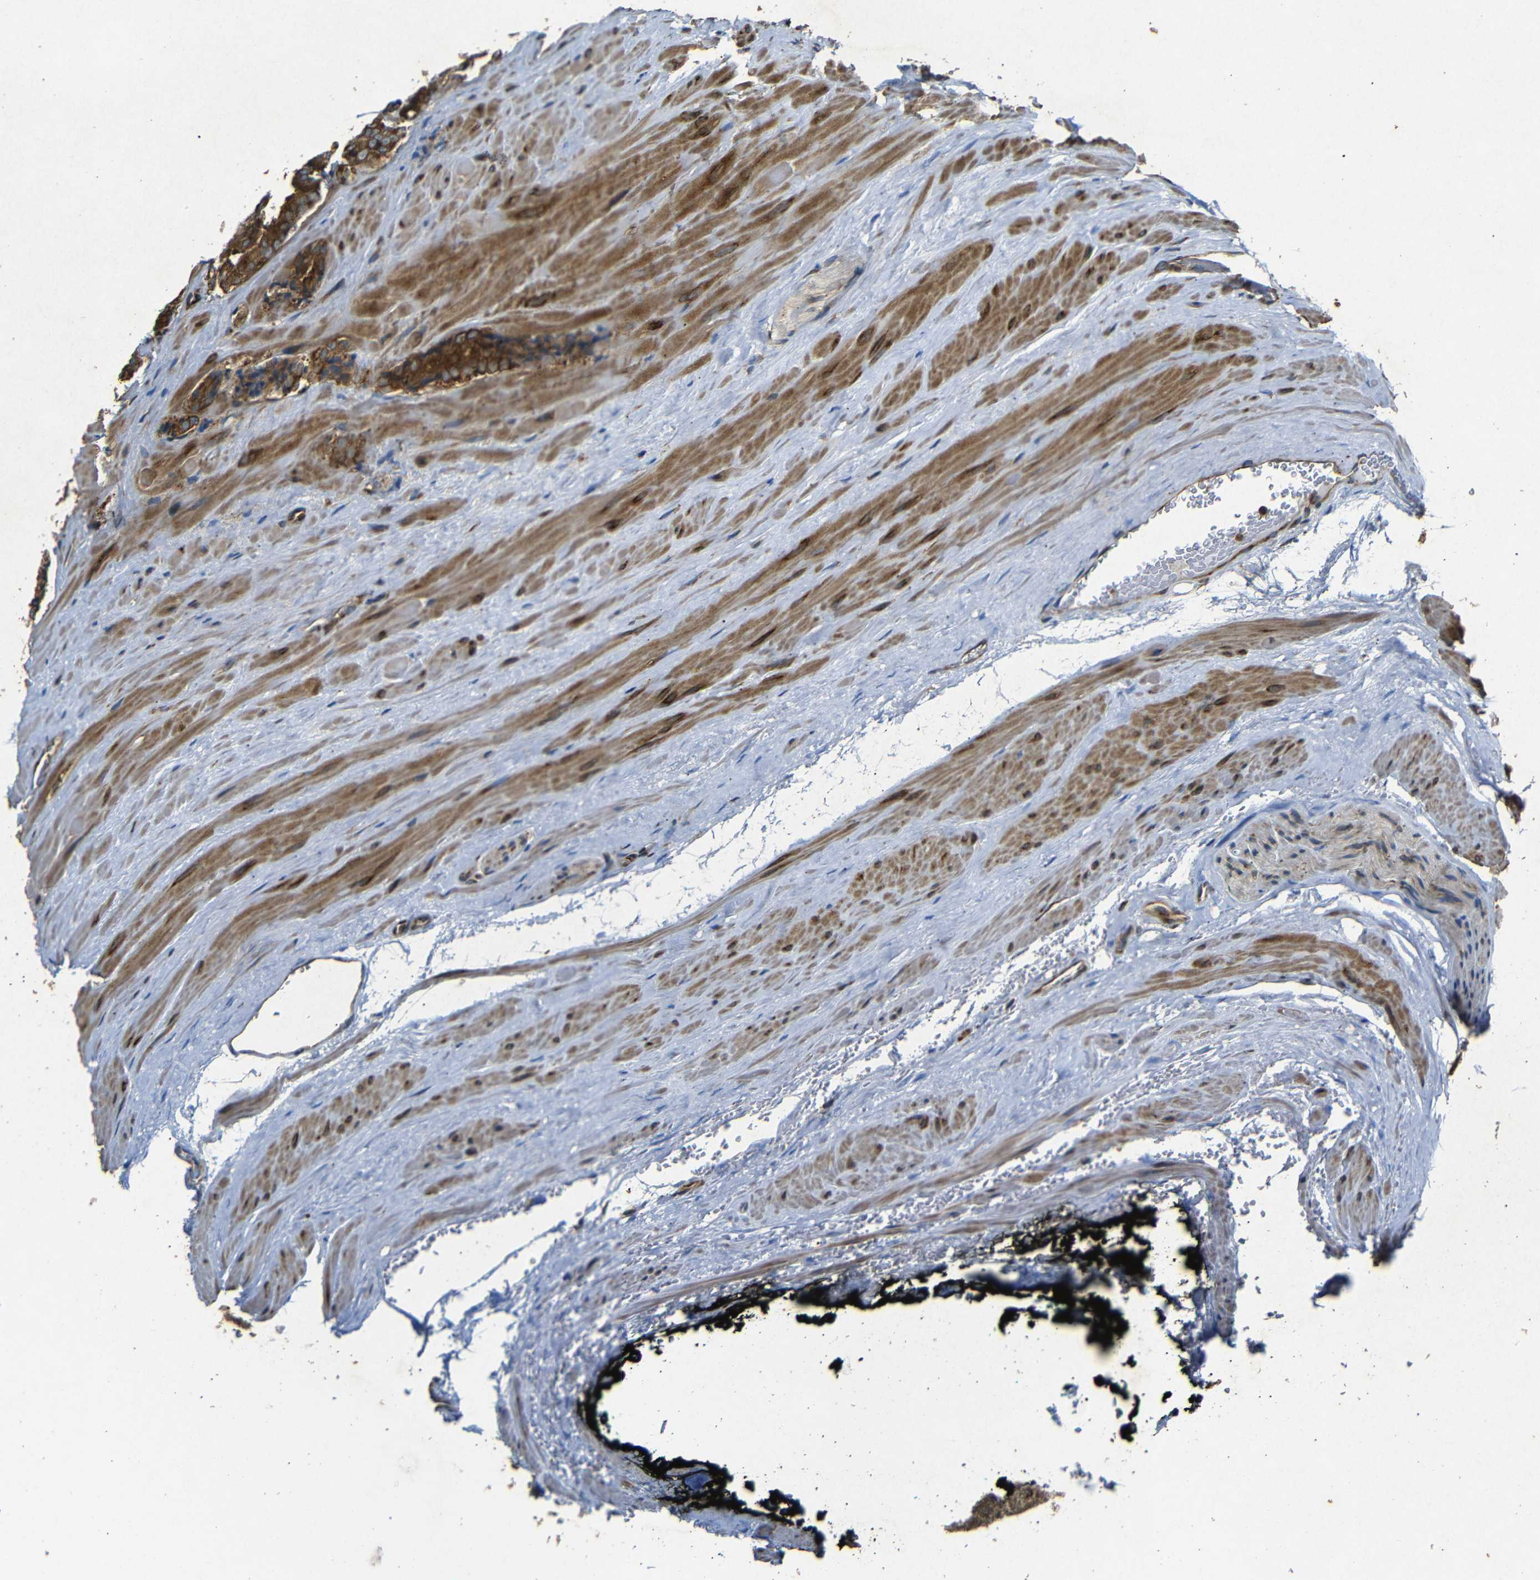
{"staining": {"intensity": "strong", "quantity": ">75%", "location": "cytoplasmic/membranous"}, "tissue": "prostate cancer", "cell_type": "Tumor cells", "image_type": "cancer", "snomed": [{"axis": "morphology", "description": "Adenocarcinoma, High grade"}, {"axis": "topography", "description": "Prostate"}], "caption": "Prostate cancer was stained to show a protein in brown. There is high levels of strong cytoplasmic/membranous expression in about >75% of tumor cells.", "gene": "BTF3", "patient": {"sex": "male", "age": 60}}